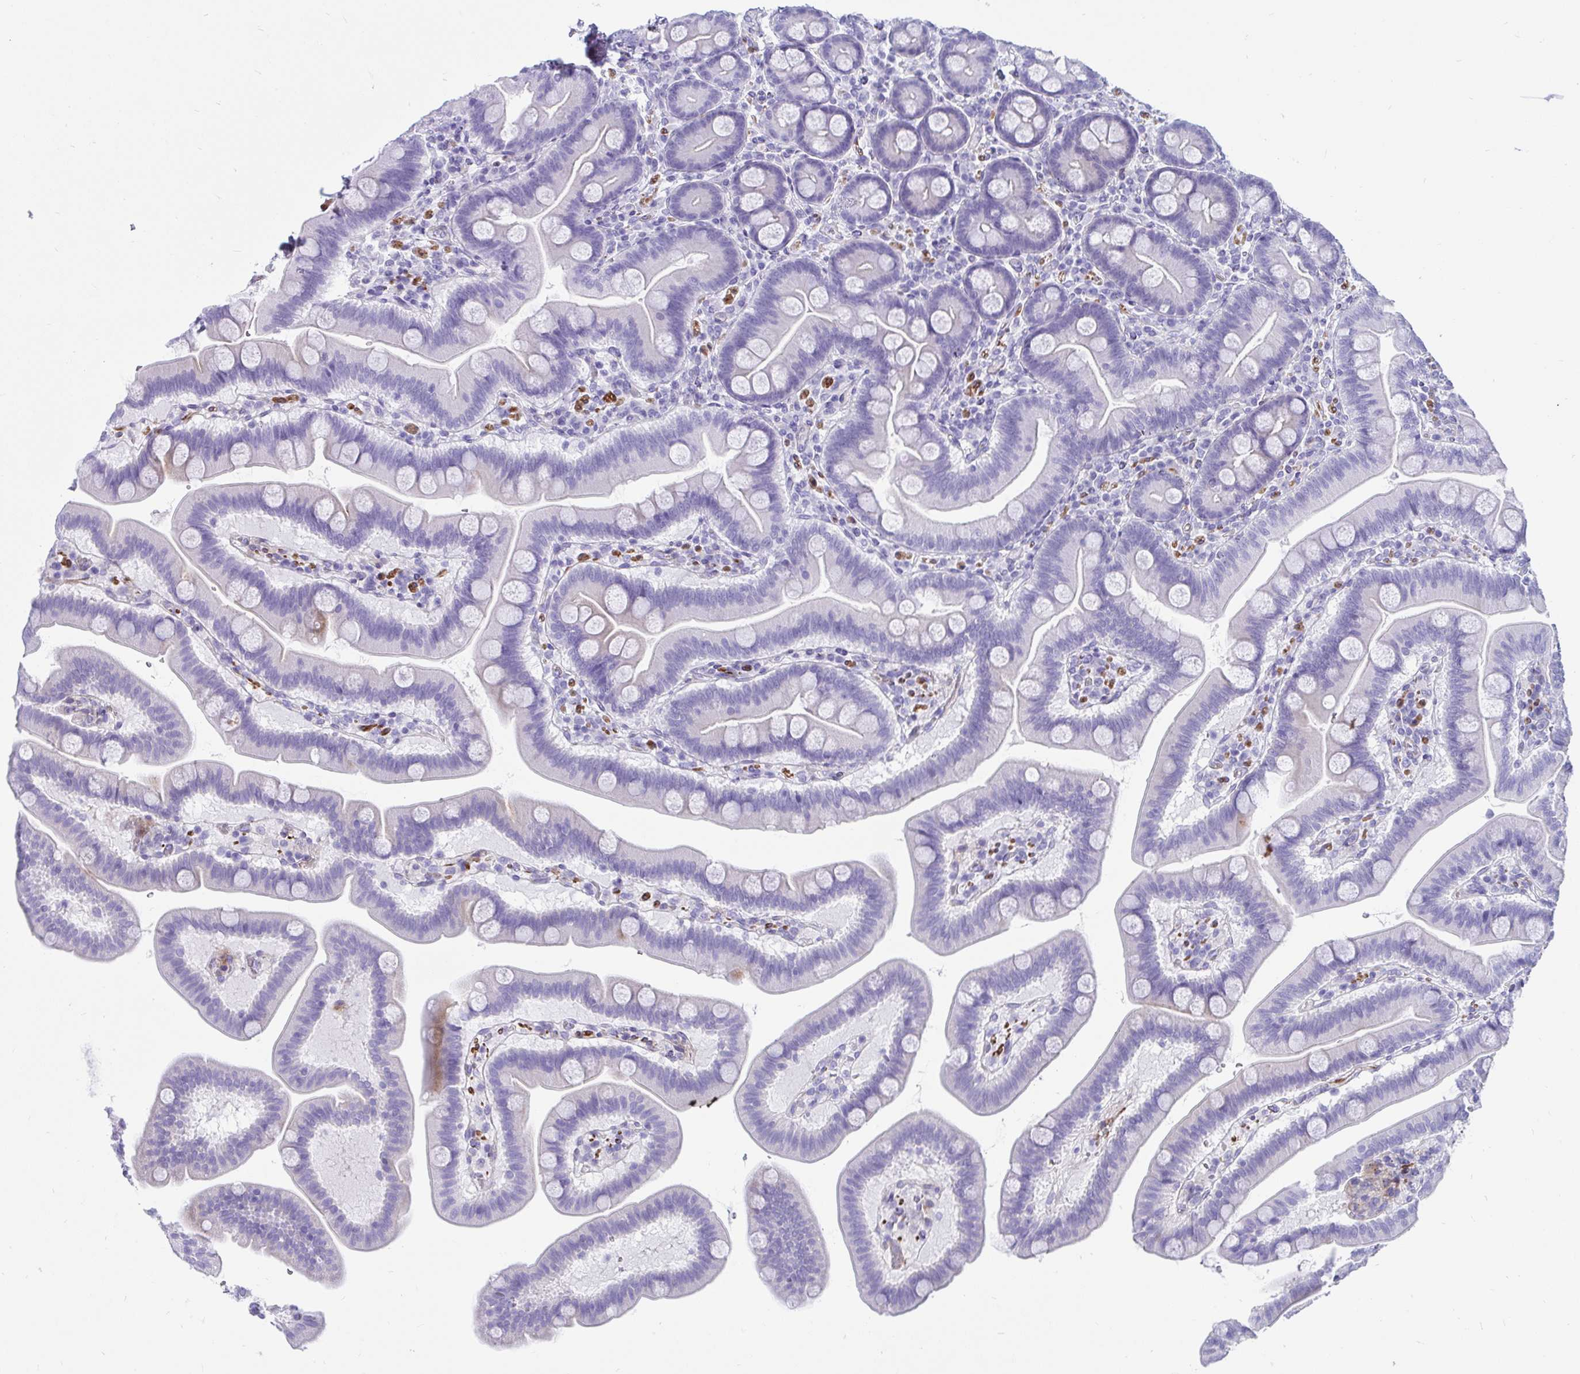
{"staining": {"intensity": "negative", "quantity": "none", "location": "none"}, "tissue": "duodenum", "cell_type": "Glandular cells", "image_type": "normal", "snomed": [{"axis": "morphology", "description": "Normal tissue, NOS"}, {"axis": "topography", "description": "Duodenum"}], "caption": "This is an immunohistochemistry (IHC) image of normal duodenum. There is no positivity in glandular cells.", "gene": "GRXCR2", "patient": {"sex": "male", "age": 59}}